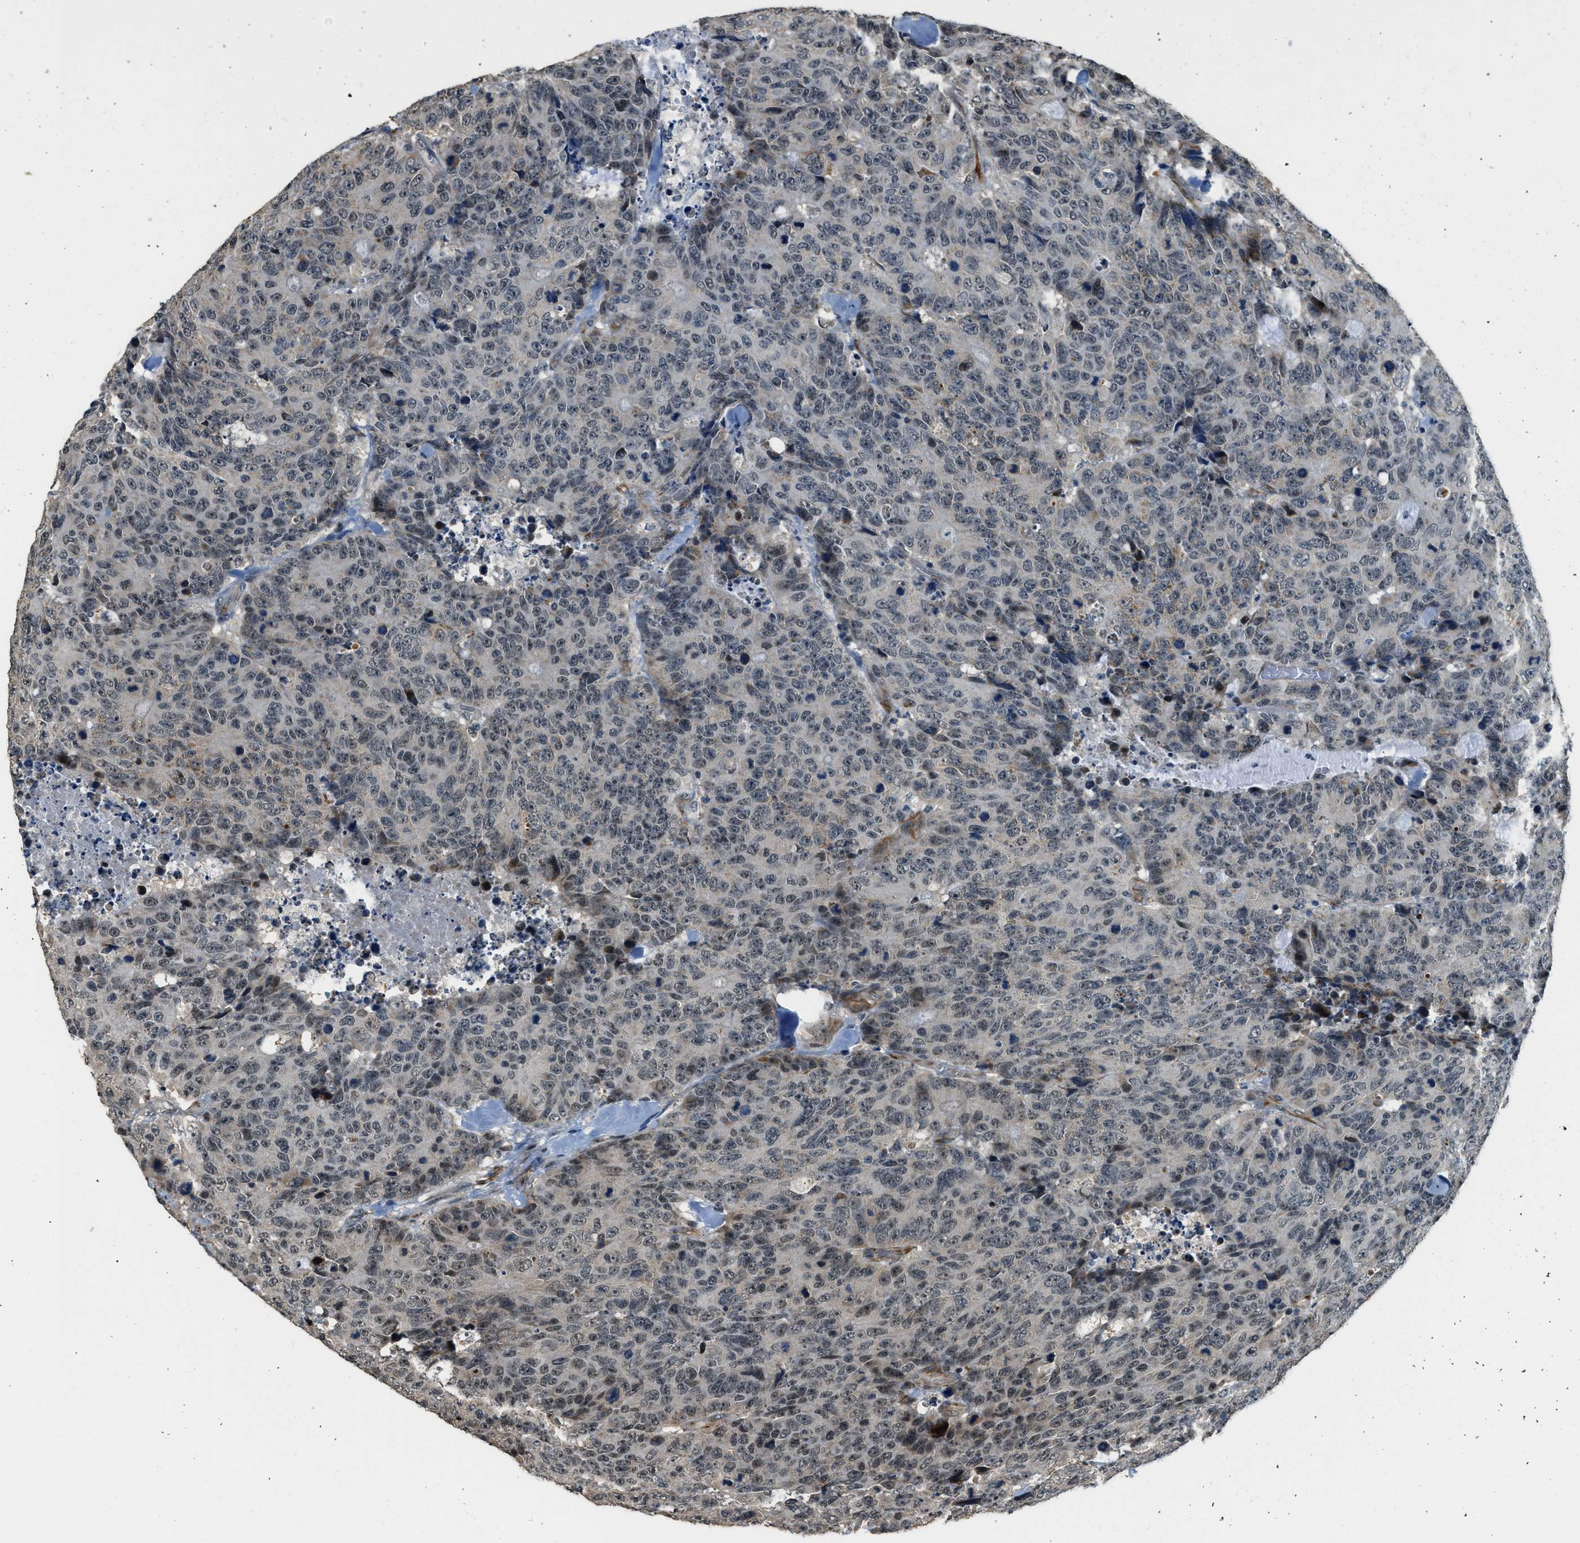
{"staining": {"intensity": "weak", "quantity": "<25%", "location": "nuclear"}, "tissue": "colorectal cancer", "cell_type": "Tumor cells", "image_type": "cancer", "snomed": [{"axis": "morphology", "description": "Adenocarcinoma, NOS"}, {"axis": "topography", "description": "Colon"}], "caption": "DAB immunohistochemical staining of human colorectal cancer shows no significant expression in tumor cells.", "gene": "MED21", "patient": {"sex": "female", "age": 86}}